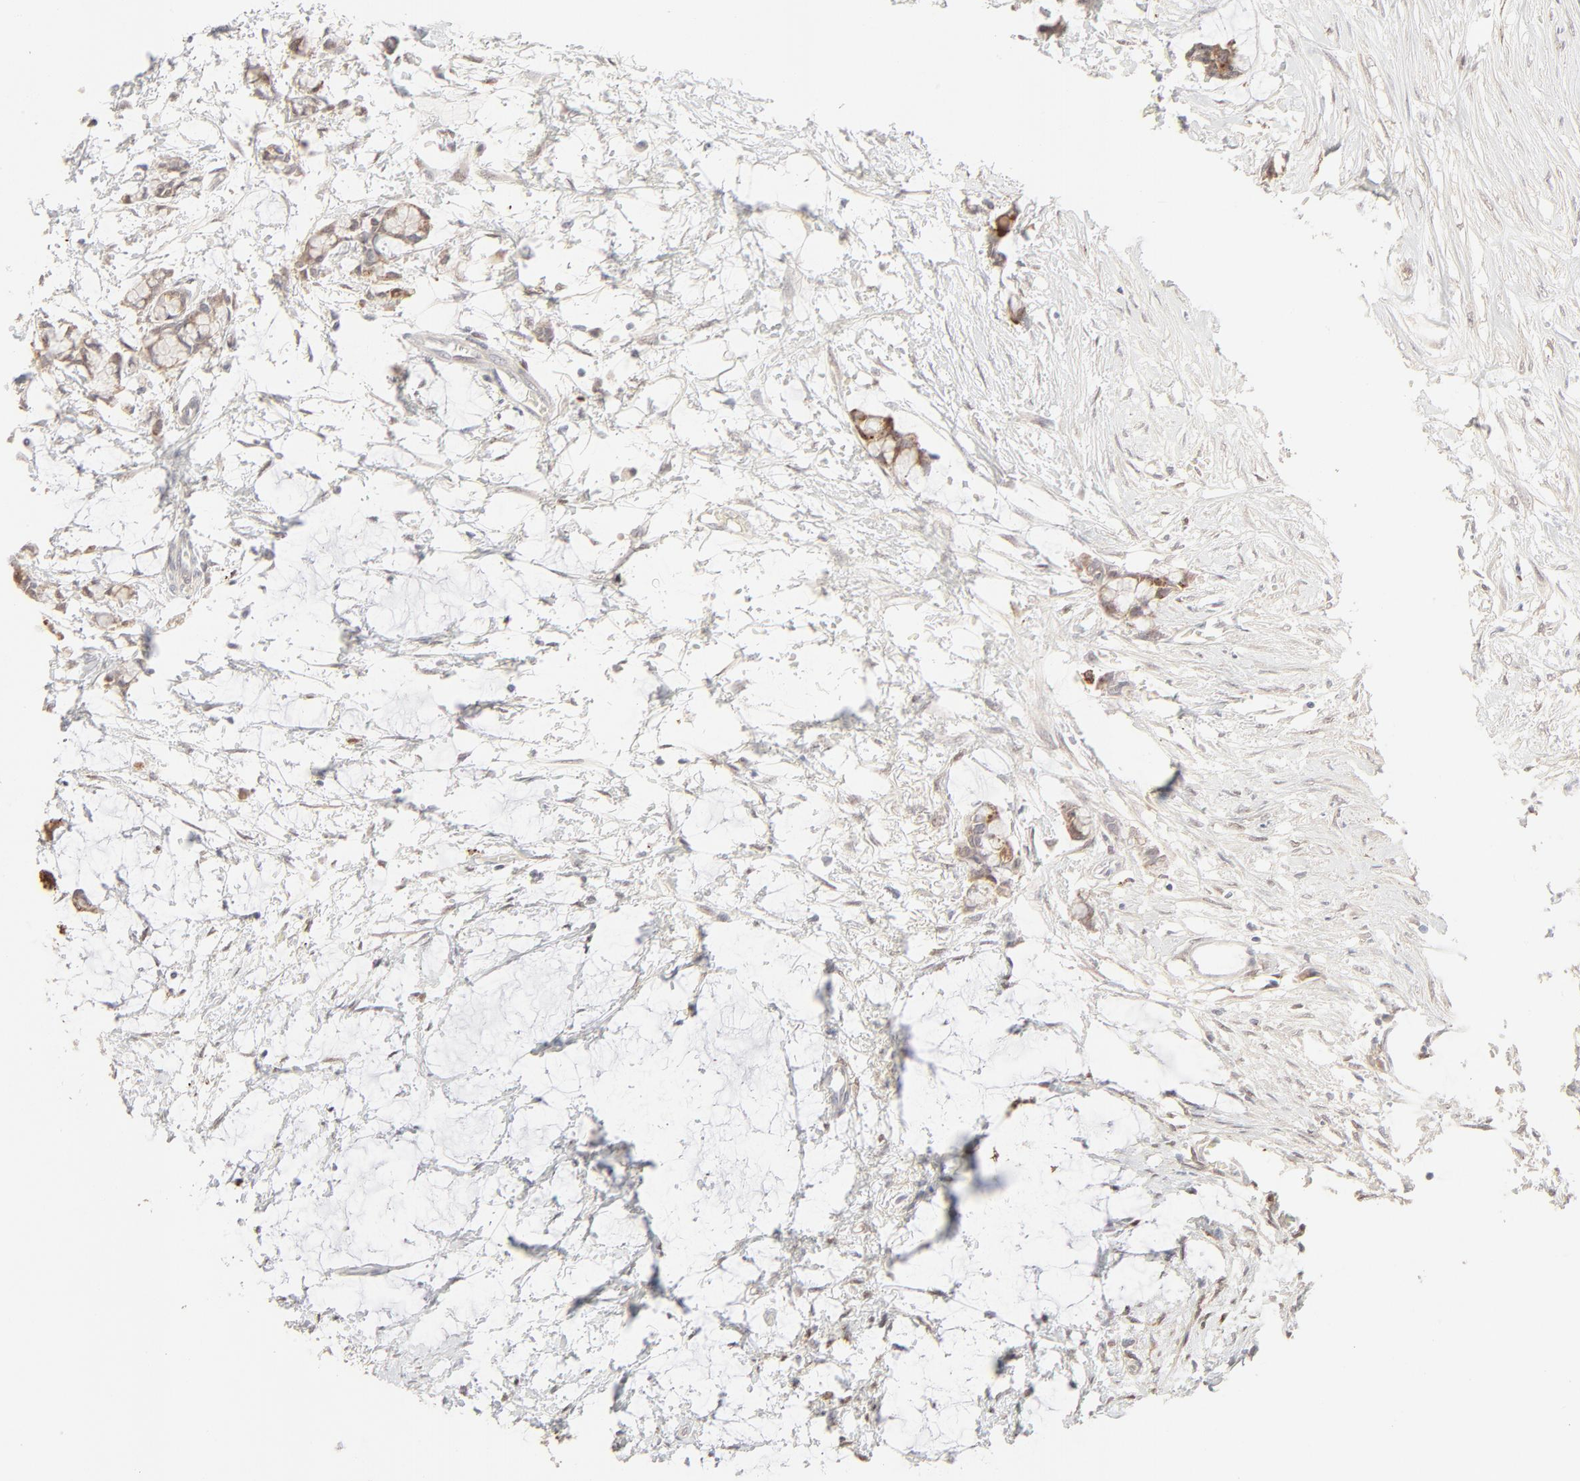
{"staining": {"intensity": "moderate", "quantity": ">75%", "location": "cytoplasmic/membranous"}, "tissue": "colorectal cancer", "cell_type": "Tumor cells", "image_type": "cancer", "snomed": [{"axis": "morphology", "description": "Normal tissue, NOS"}, {"axis": "morphology", "description": "Adenocarcinoma, NOS"}, {"axis": "topography", "description": "Colon"}, {"axis": "topography", "description": "Peripheral nerve tissue"}], "caption": "Human colorectal cancer (adenocarcinoma) stained with a brown dye demonstrates moderate cytoplasmic/membranous positive positivity in about >75% of tumor cells.", "gene": "LGALS2", "patient": {"sex": "male", "age": 14}}